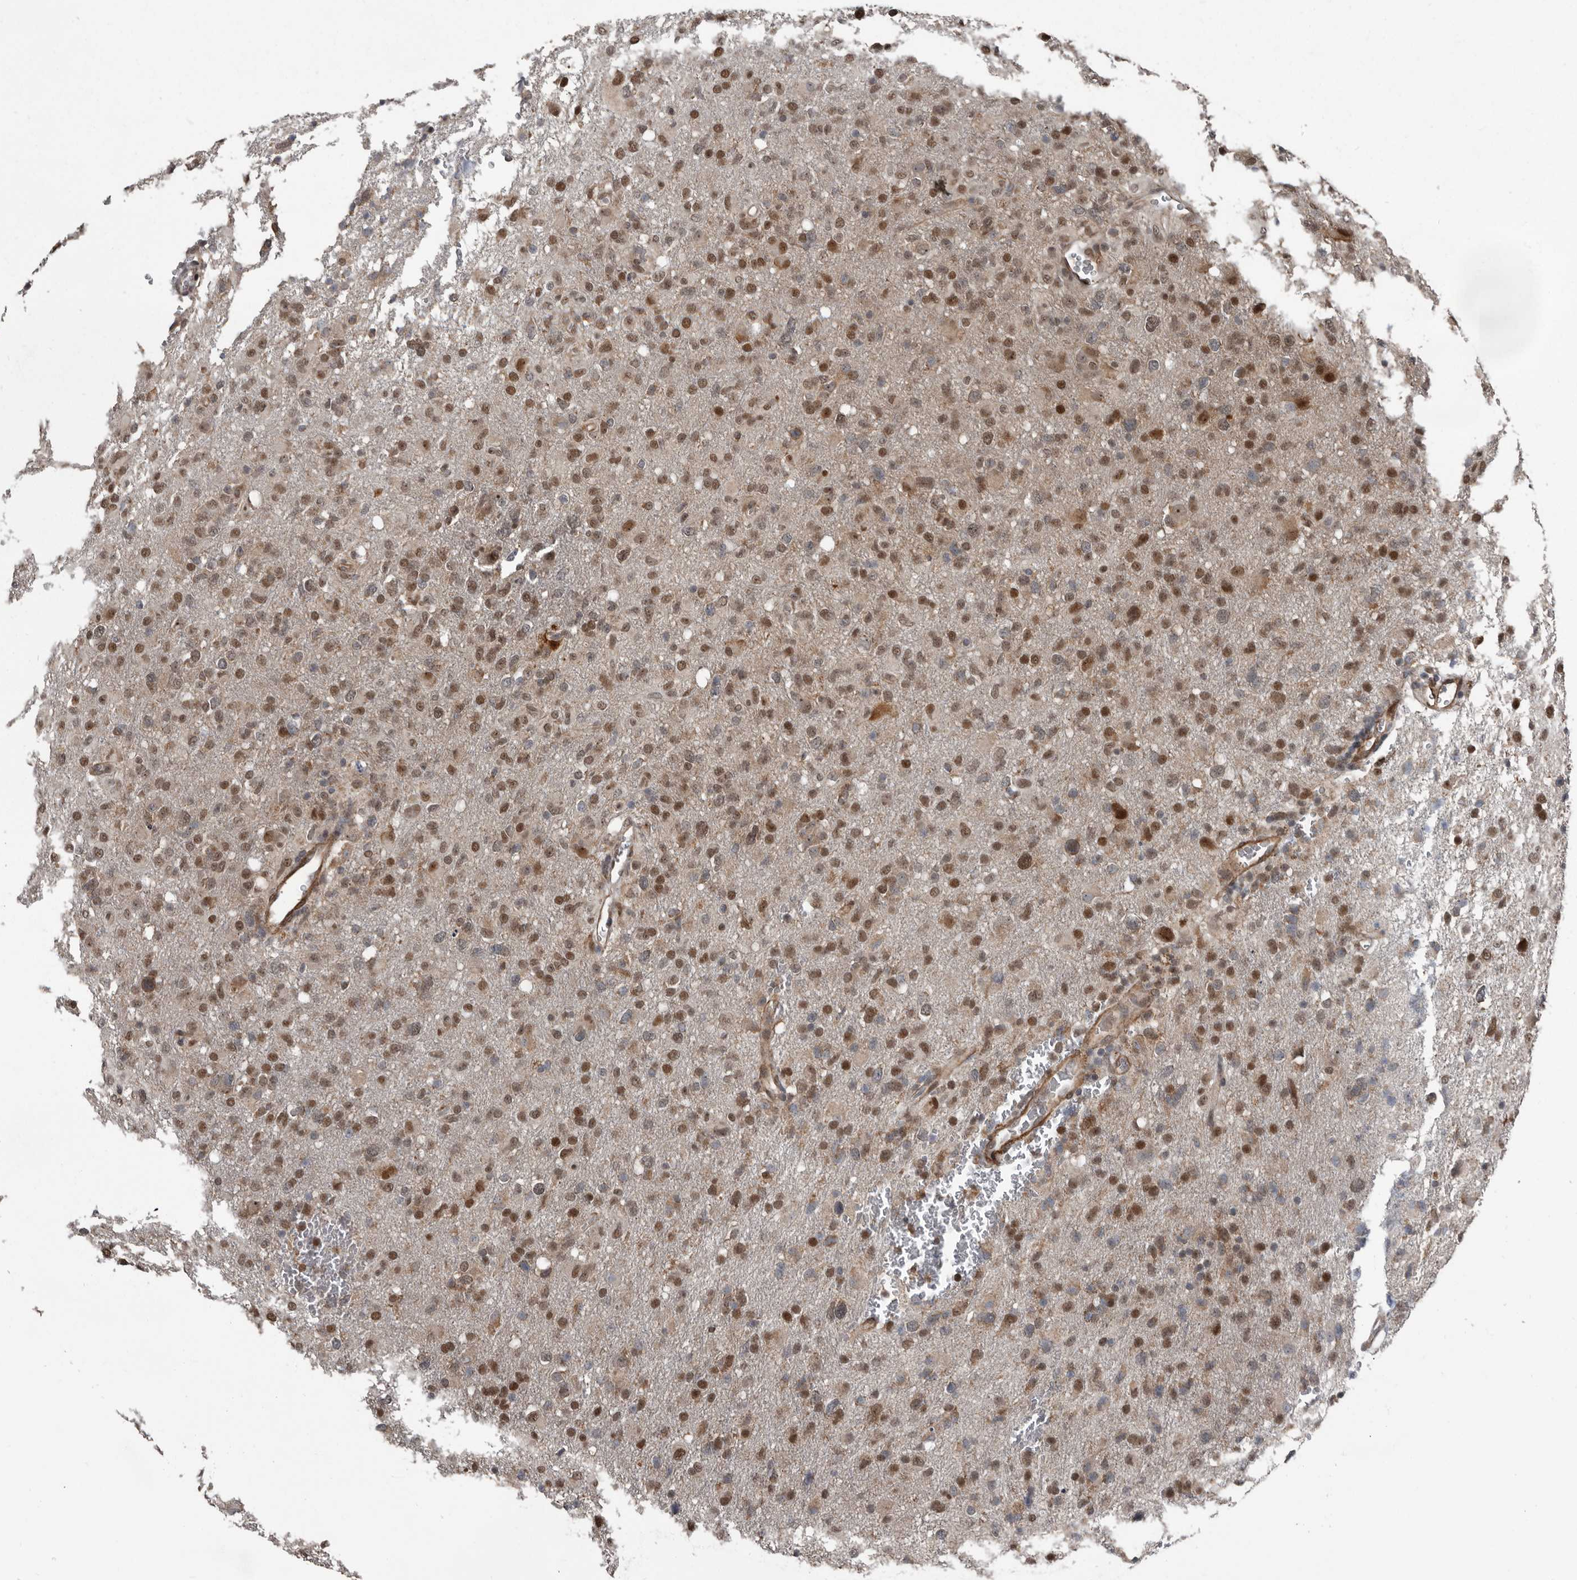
{"staining": {"intensity": "moderate", "quantity": ">75%", "location": "nuclear"}, "tissue": "glioma", "cell_type": "Tumor cells", "image_type": "cancer", "snomed": [{"axis": "morphology", "description": "Glioma, malignant, High grade"}, {"axis": "topography", "description": "Brain"}], "caption": "Tumor cells reveal medium levels of moderate nuclear expression in approximately >75% of cells in malignant high-grade glioma.", "gene": "CHD1L", "patient": {"sex": "female", "age": 57}}